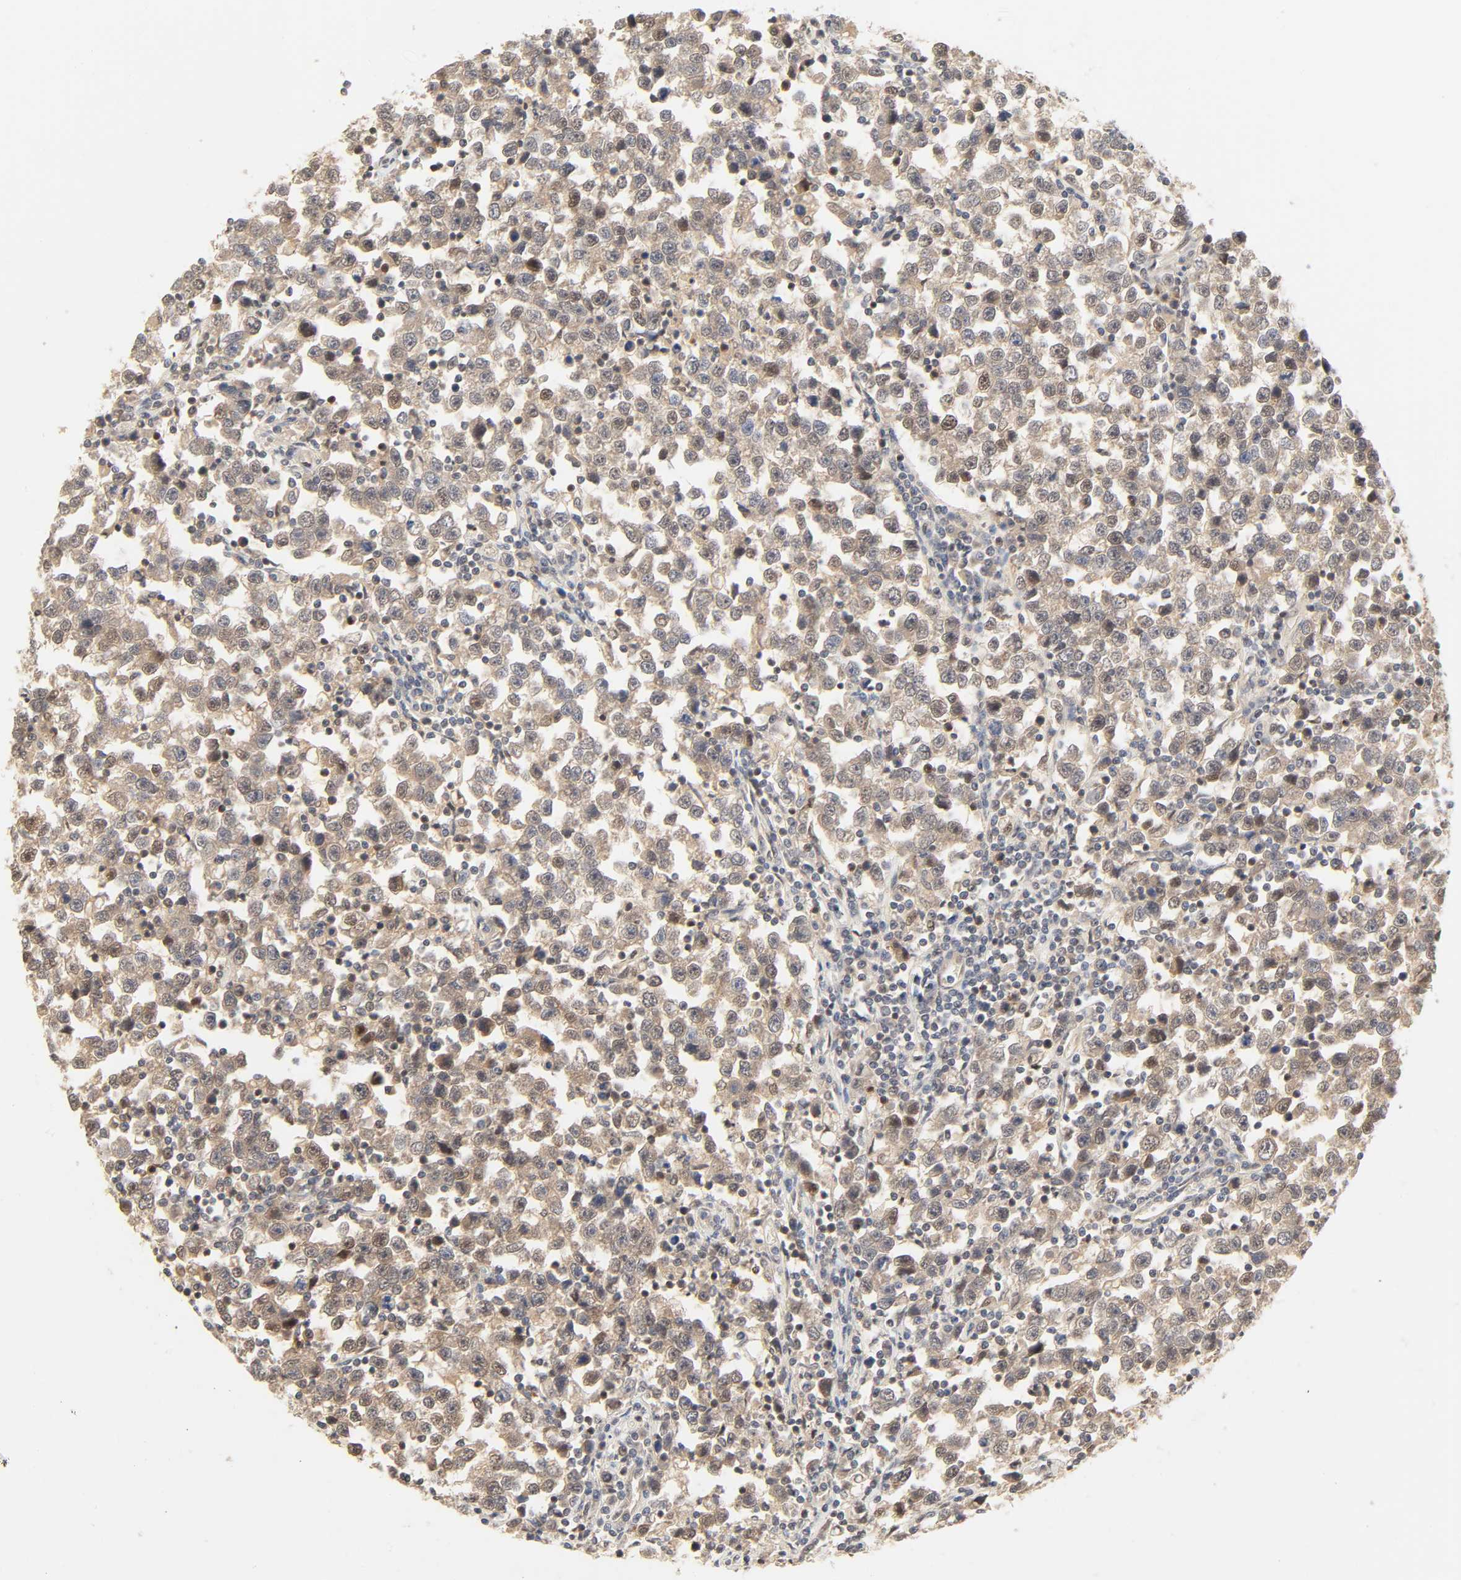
{"staining": {"intensity": "weak", "quantity": "25%-75%", "location": "cytoplasmic/membranous,nuclear"}, "tissue": "testis cancer", "cell_type": "Tumor cells", "image_type": "cancer", "snomed": [{"axis": "morphology", "description": "Seminoma, NOS"}, {"axis": "topography", "description": "Testis"}], "caption": "Immunohistochemistry (IHC) of human testis cancer demonstrates low levels of weak cytoplasmic/membranous and nuclear positivity in about 25%-75% of tumor cells.", "gene": "UBC", "patient": {"sex": "male", "age": 43}}